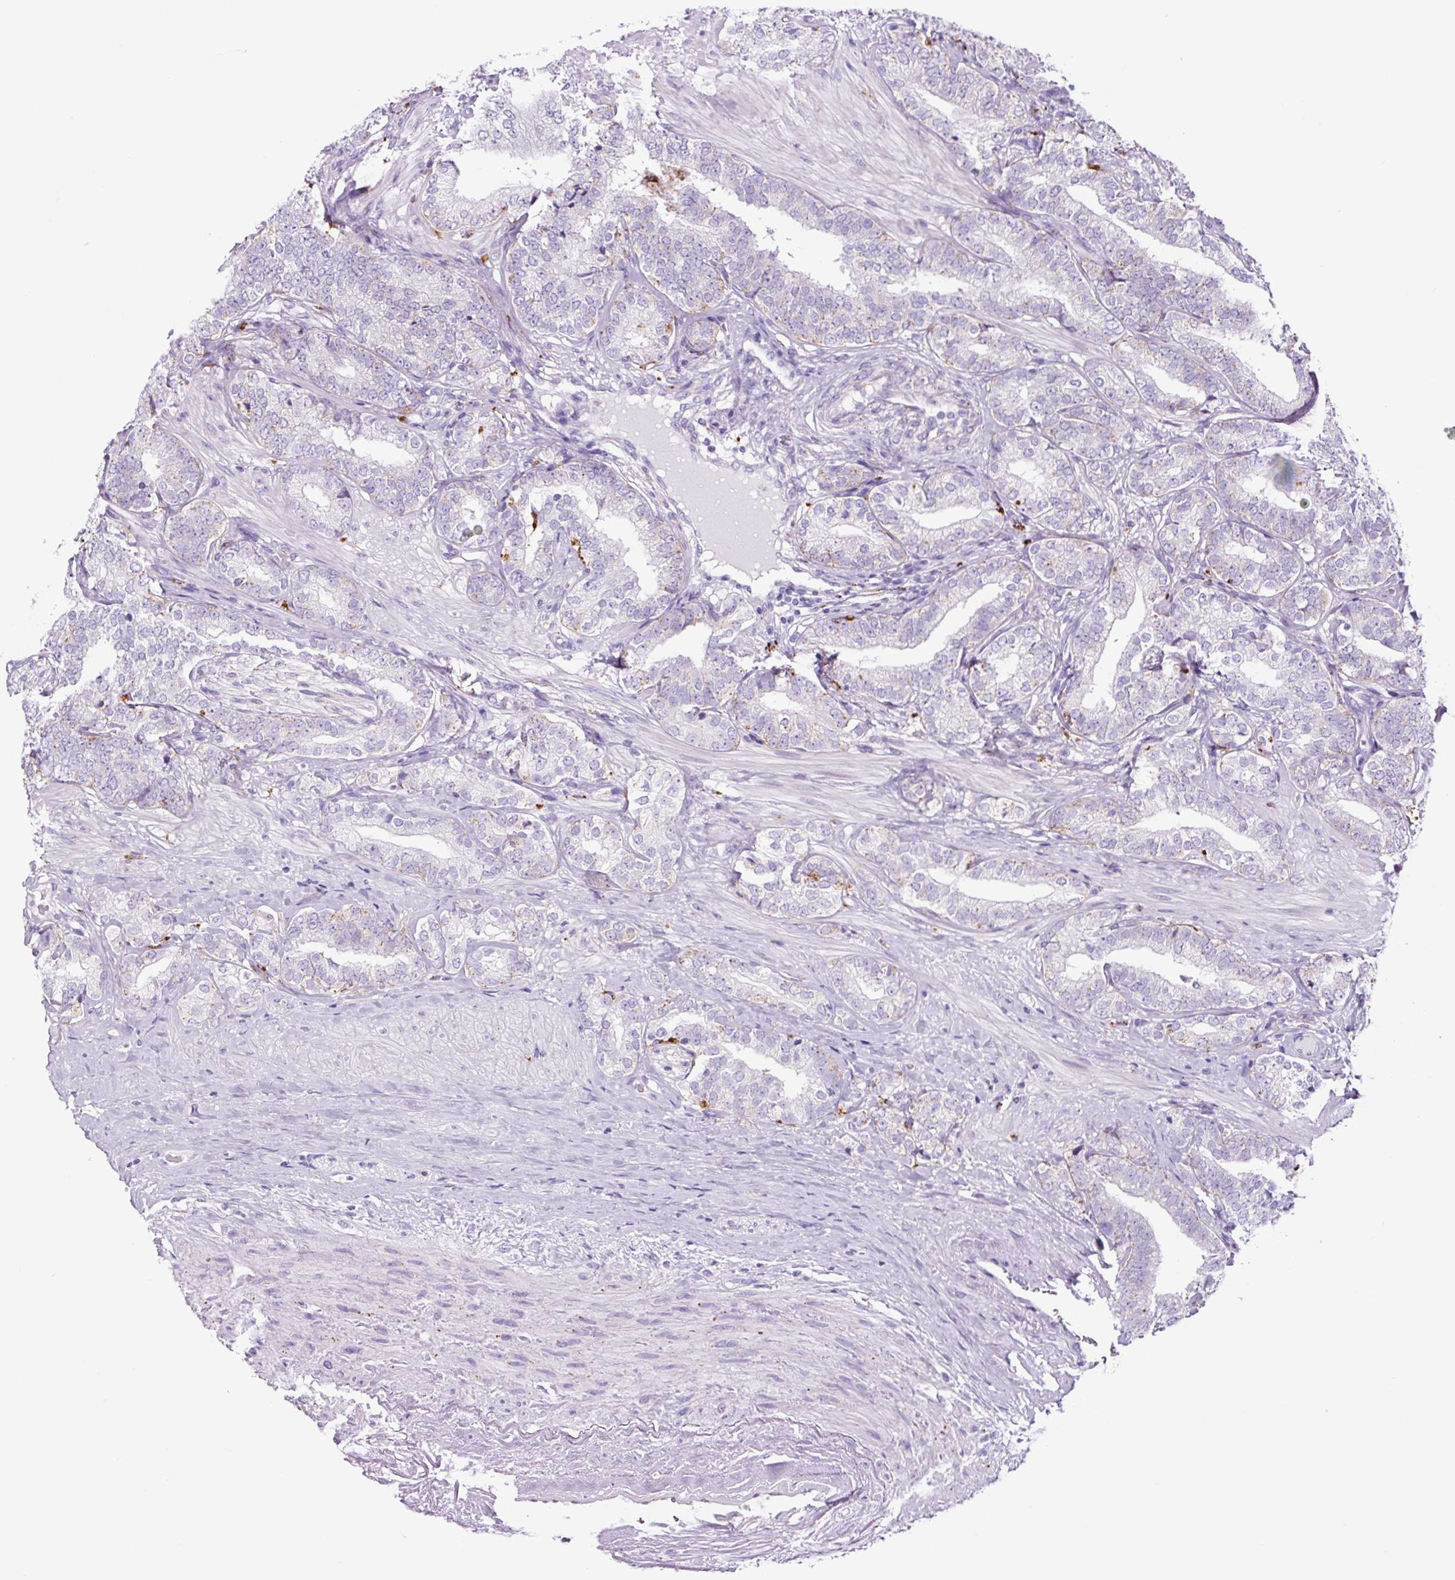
{"staining": {"intensity": "weak", "quantity": "<25%", "location": "cytoplasmic/membranous"}, "tissue": "prostate cancer", "cell_type": "Tumor cells", "image_type": "cancer", "snomed": [{"axis": "morphology", "description": "Adenocarcinoma, High grade"}, {"axis": "topography", "description": "Prostate"}], "caption": "IHC photomicrograph of prostate cancer stained for a protein (brown), which shows no positivity in tumor cells. (Immunohistochemistry (ihc), brightfield microscopy, high magnification).", "gene": "LCN10", "patient": {"sex": "male", "age": 72}}